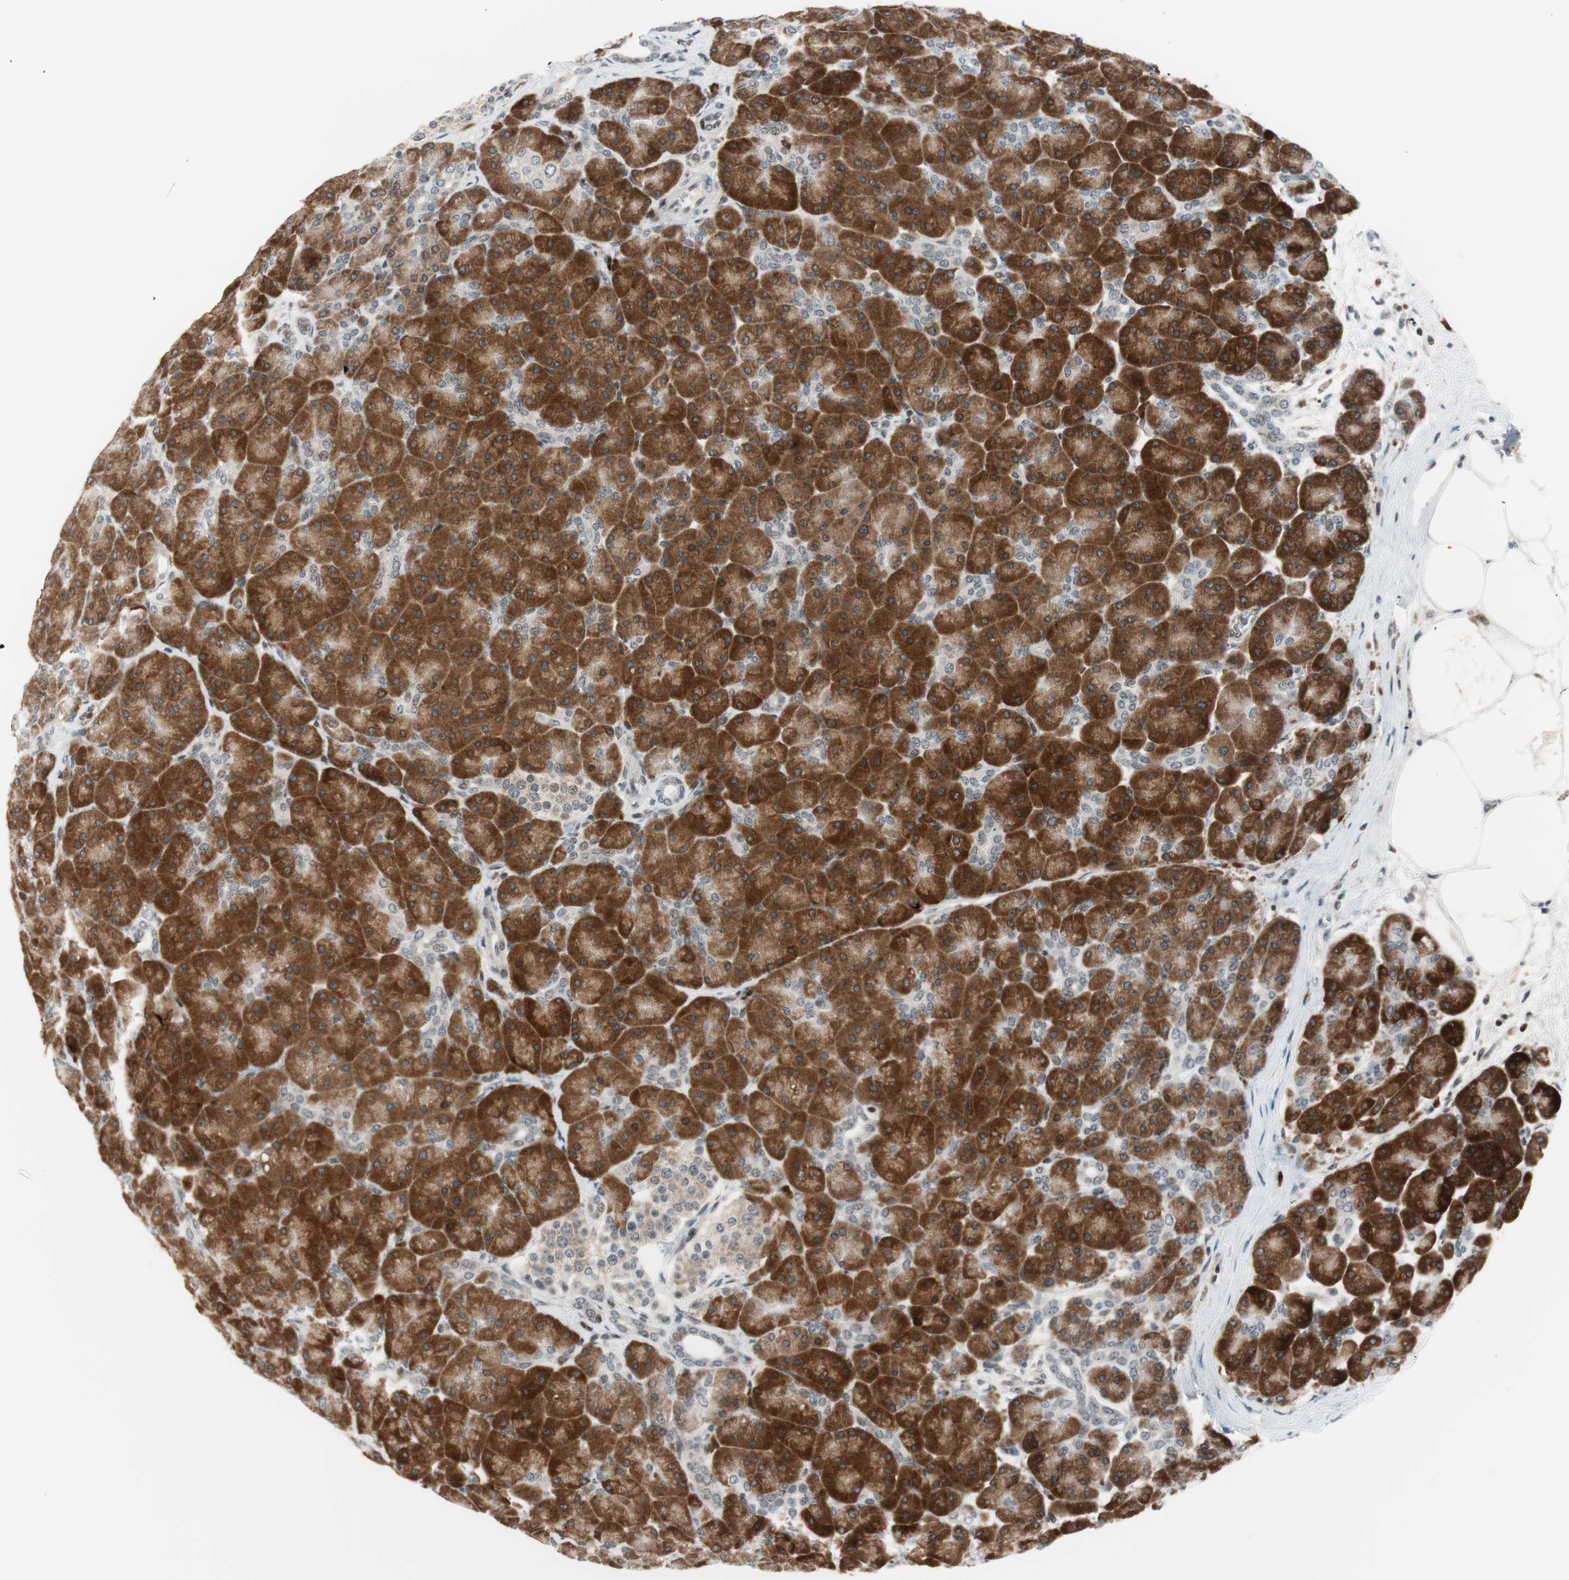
{"staining": {"intensity": "moderate", "quantity": ">75%", "location": "cytoplasmic/membranous"}, "tissue": "pancreas", "cell_type": "Exocrine glandular cells", "image_type": "normal", "snomed": [{"axis": "morphology", "description": "Normal tissue, NOS"}, {"axis": "topography", "description": "Pancreas"}], "caption": "The immunohistochemical stain shows moderate cytoplasmic/membranous expression in exocrine glandular cells of benign pancreas. Immunohistochemistry stains the protein in brown and the nuclei are stained blue.", "gene": "TPT1", "patient": {"sex": "male", "age": 66}}